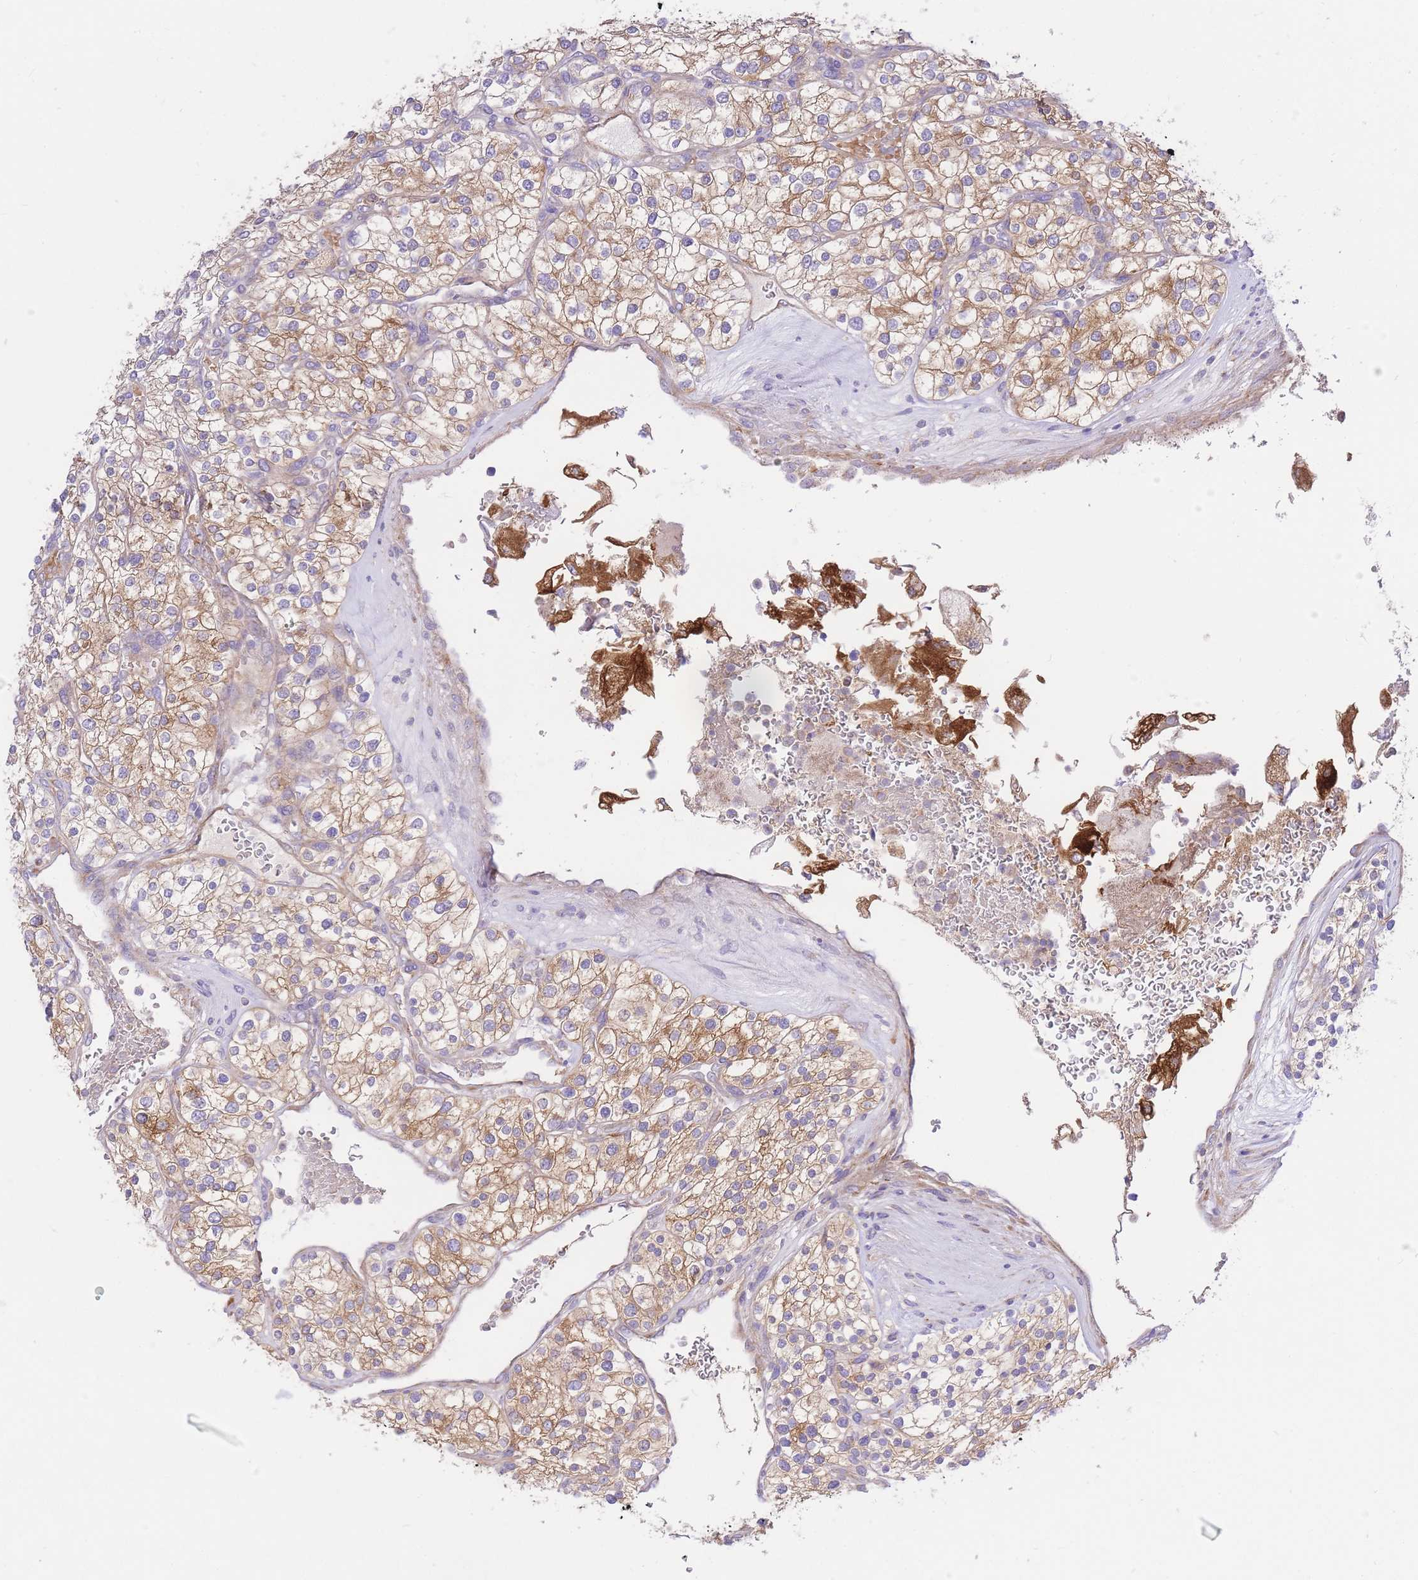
{"staining": {"intensity": "moderate", "quantity": ">75%", "location": "cytoplasmic/membranous"}, "tissue": "renal cancer", "cell_type": "Tumor cells", "image_type": "cancer", "snomed": [{"axis": "morphology", "description": "Adenocarcinoma, NOS"}, {"axis": "topography", "description": "Kidney"}], "caption": "This image exhibits adenocarcinoma (renal) stained with immunohistochemistry to label a protein in brown. The cytoplasmic/membranous of tumor cells show moderate positivity for the protein. Nuclei are counter-stained blue.", "gene": "INSYN2B", "patient": {"sex": "male", "age": 80}}